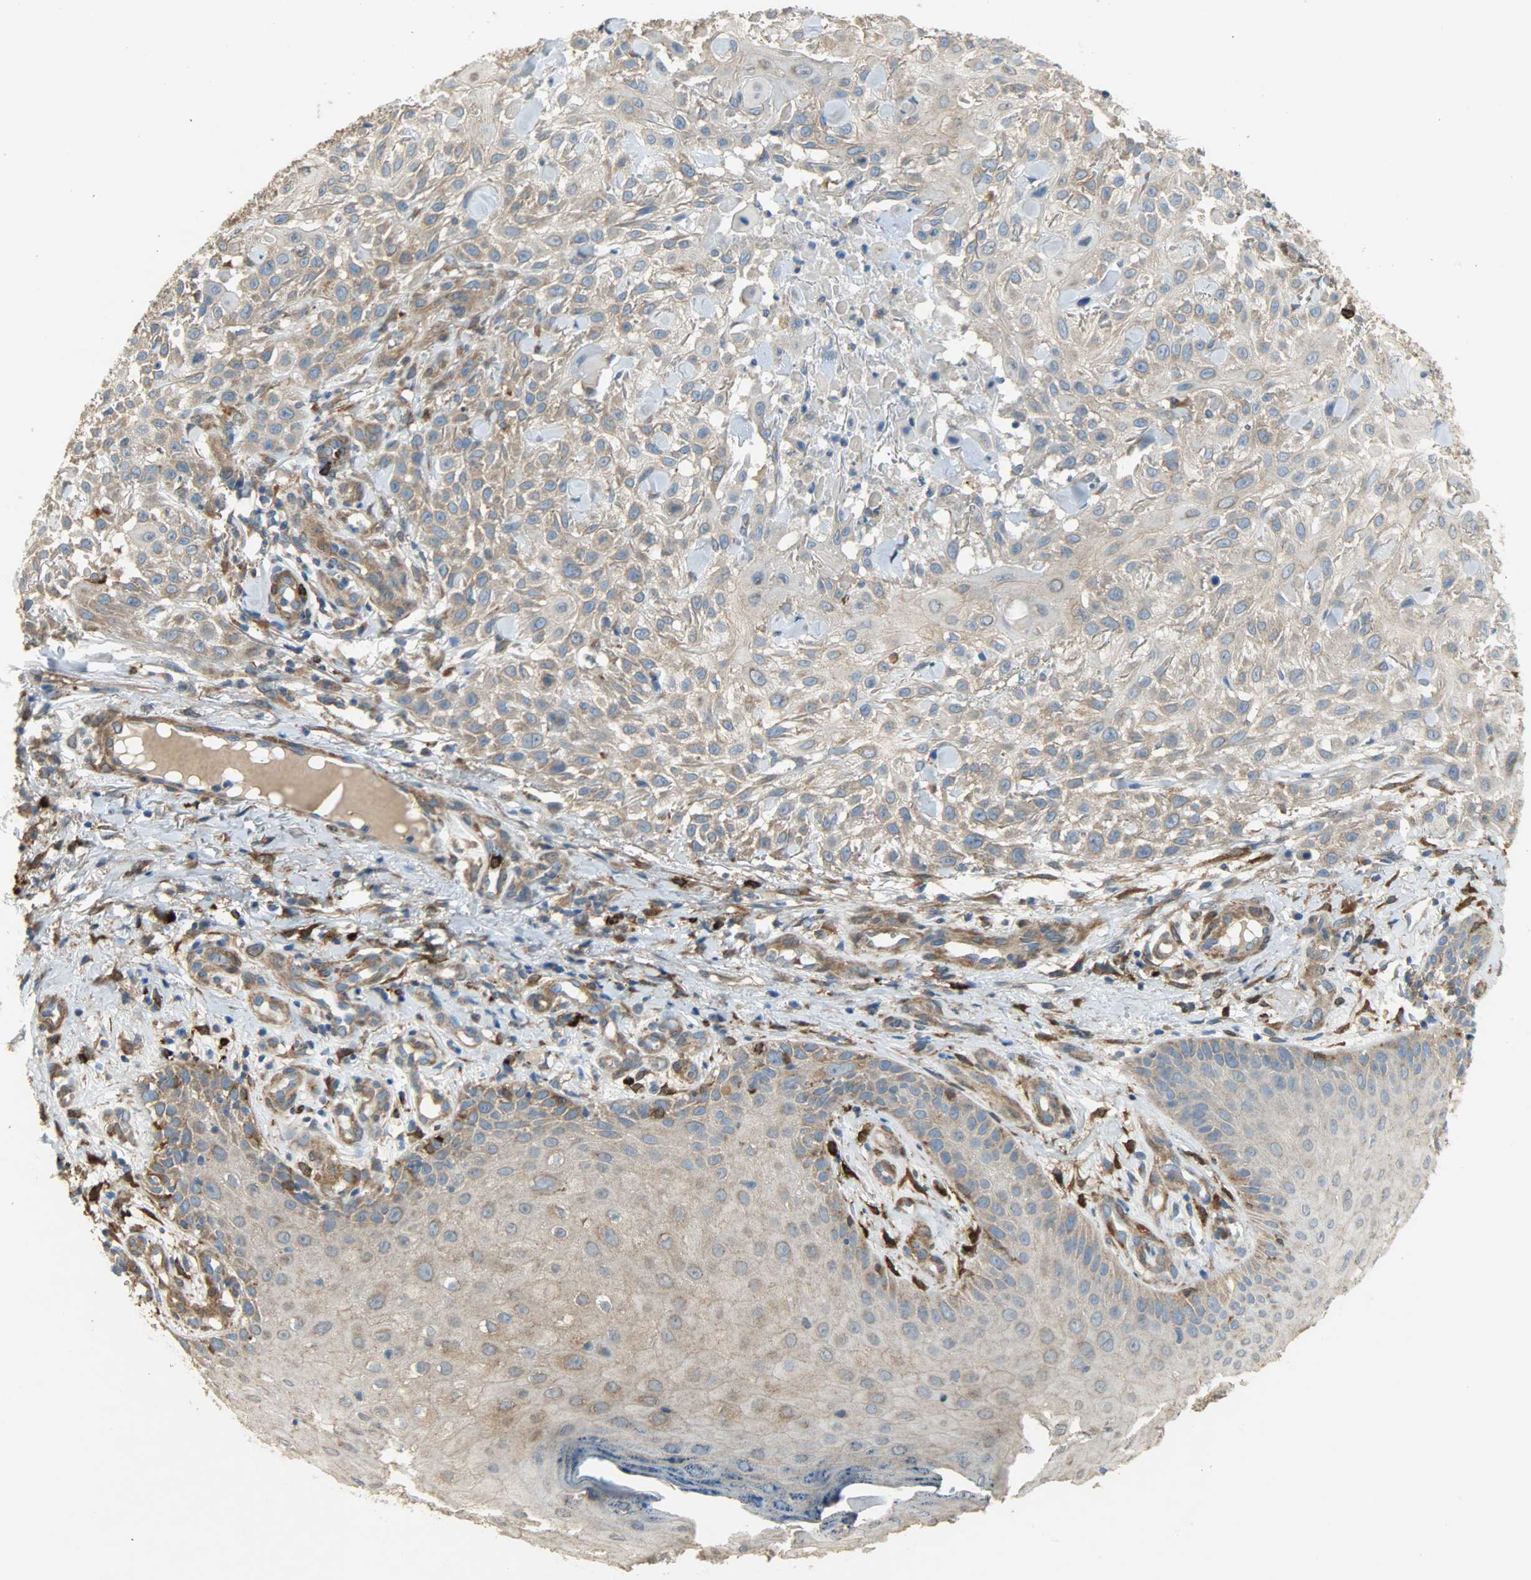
{"staining": {"intensity": "moderate", "quantity": ">75%", "location": "cytoplasmic/membranous"}, "tissue": "skin cancer", "cell_type": "Tumor cells", "image_type": "cancer", "snomed": [{"axis": "morphology", "description": "Squamous cell carcinoma, NOS"}, {"axis": "topography", "description": "Skin"}], "caption": "Tumor cells display medium levels of moderate cytoplasmic/membranous positivity in approximately >75% of cells in human skin cancer (squamous cell carcinoma).", "gene": "C1orf198", "patient": {"sex": "female", "age": 42}}